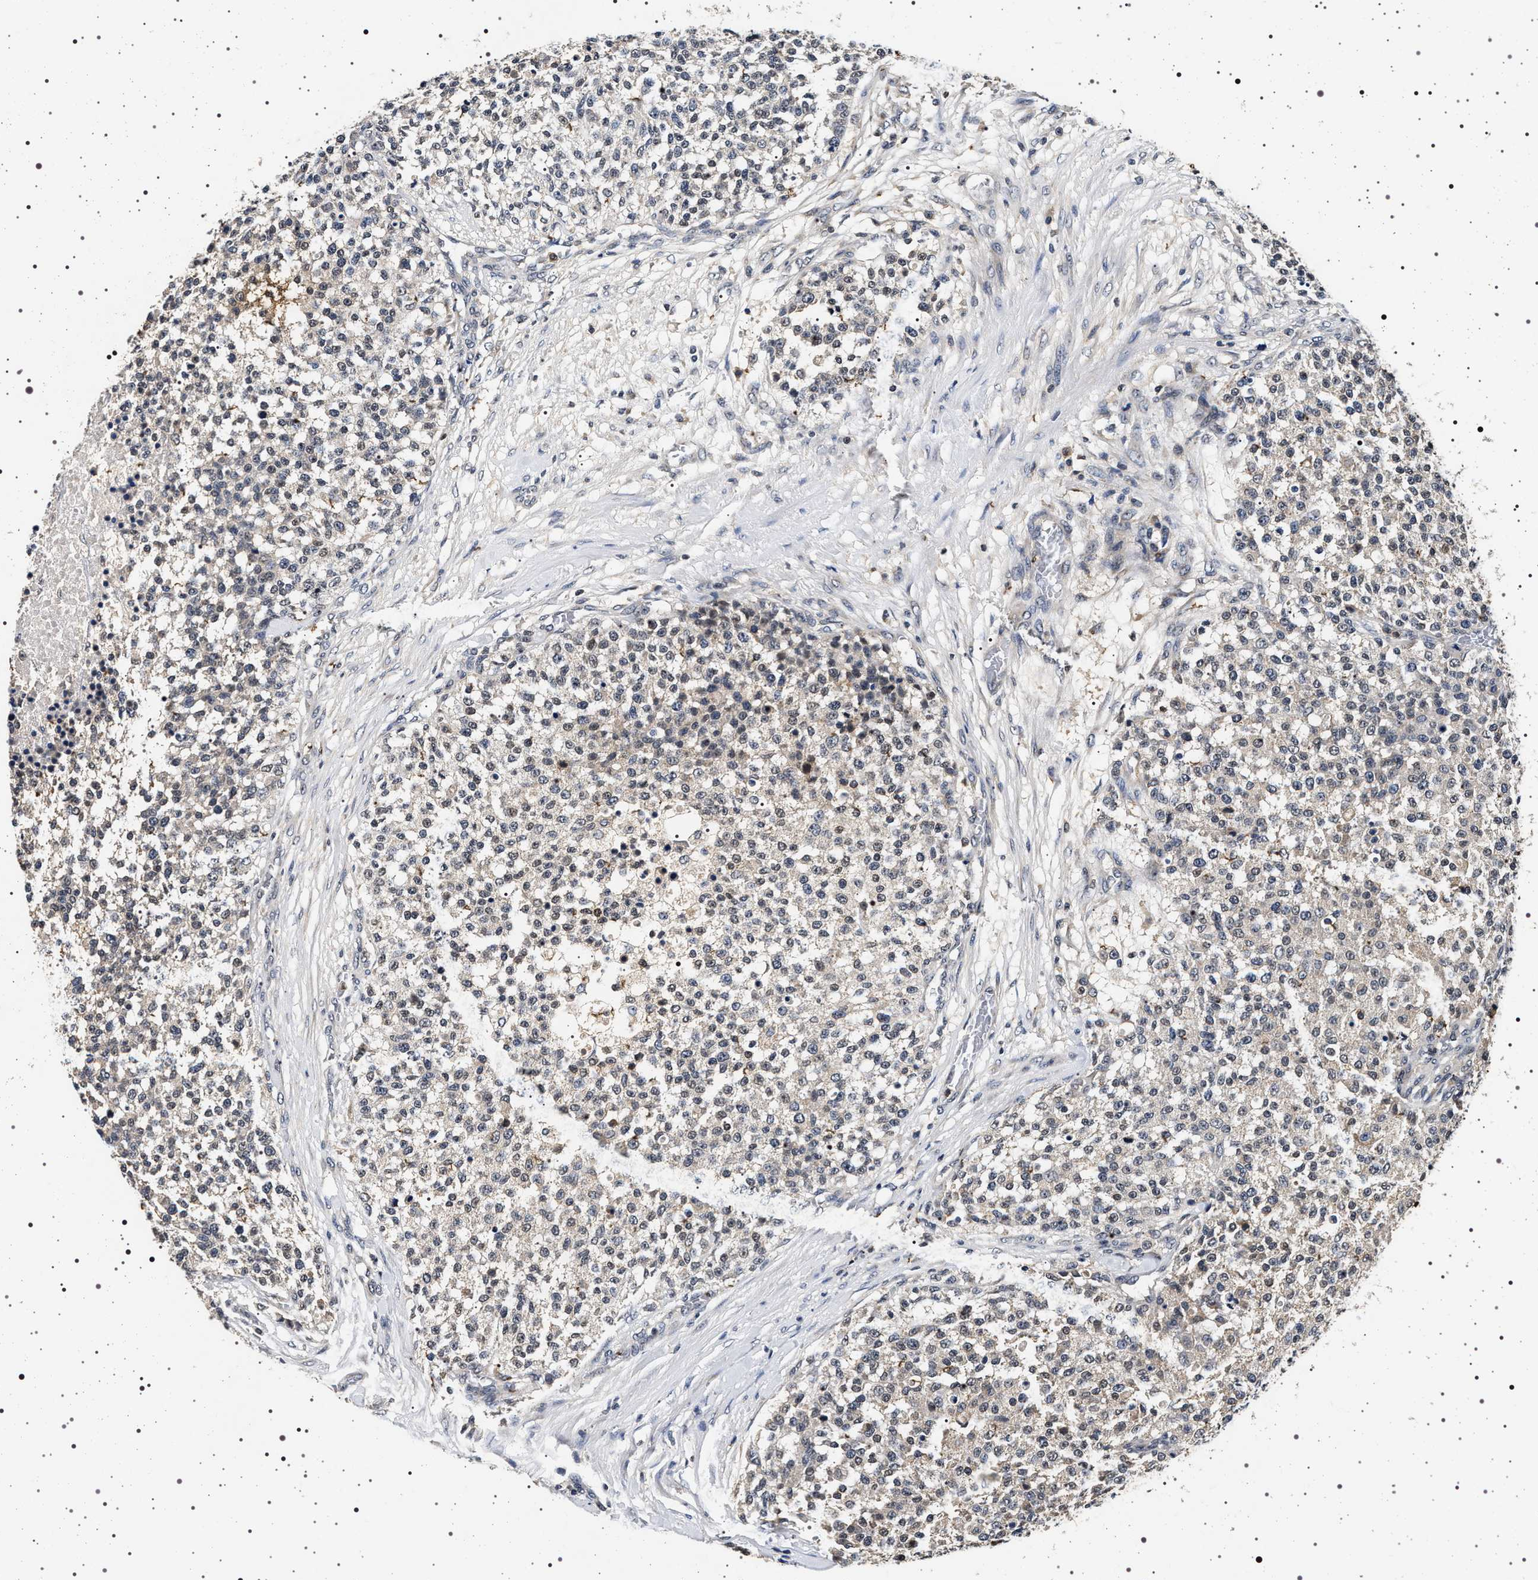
{"staining": {"intensity": "weak", "quantity": "<25%", "location": "nuclear"}, "tissue": "testis cancer", "cell_type": "Tumor cells", "image_type": "cancer", "snomed": [{"axis": "morphology", "description": "Seminoma, NOS"}, {"axis": "topography", "description": "Testis"}], "caption": "This histopathology image is of testis cancer stained with immunohistochemistry to label a protein in brown with the nuclei are counter-stained blue. There is no positivity in tumor cells.", "gene": "CDKN1B", "patient": {"sex": "male", "age": 59}}